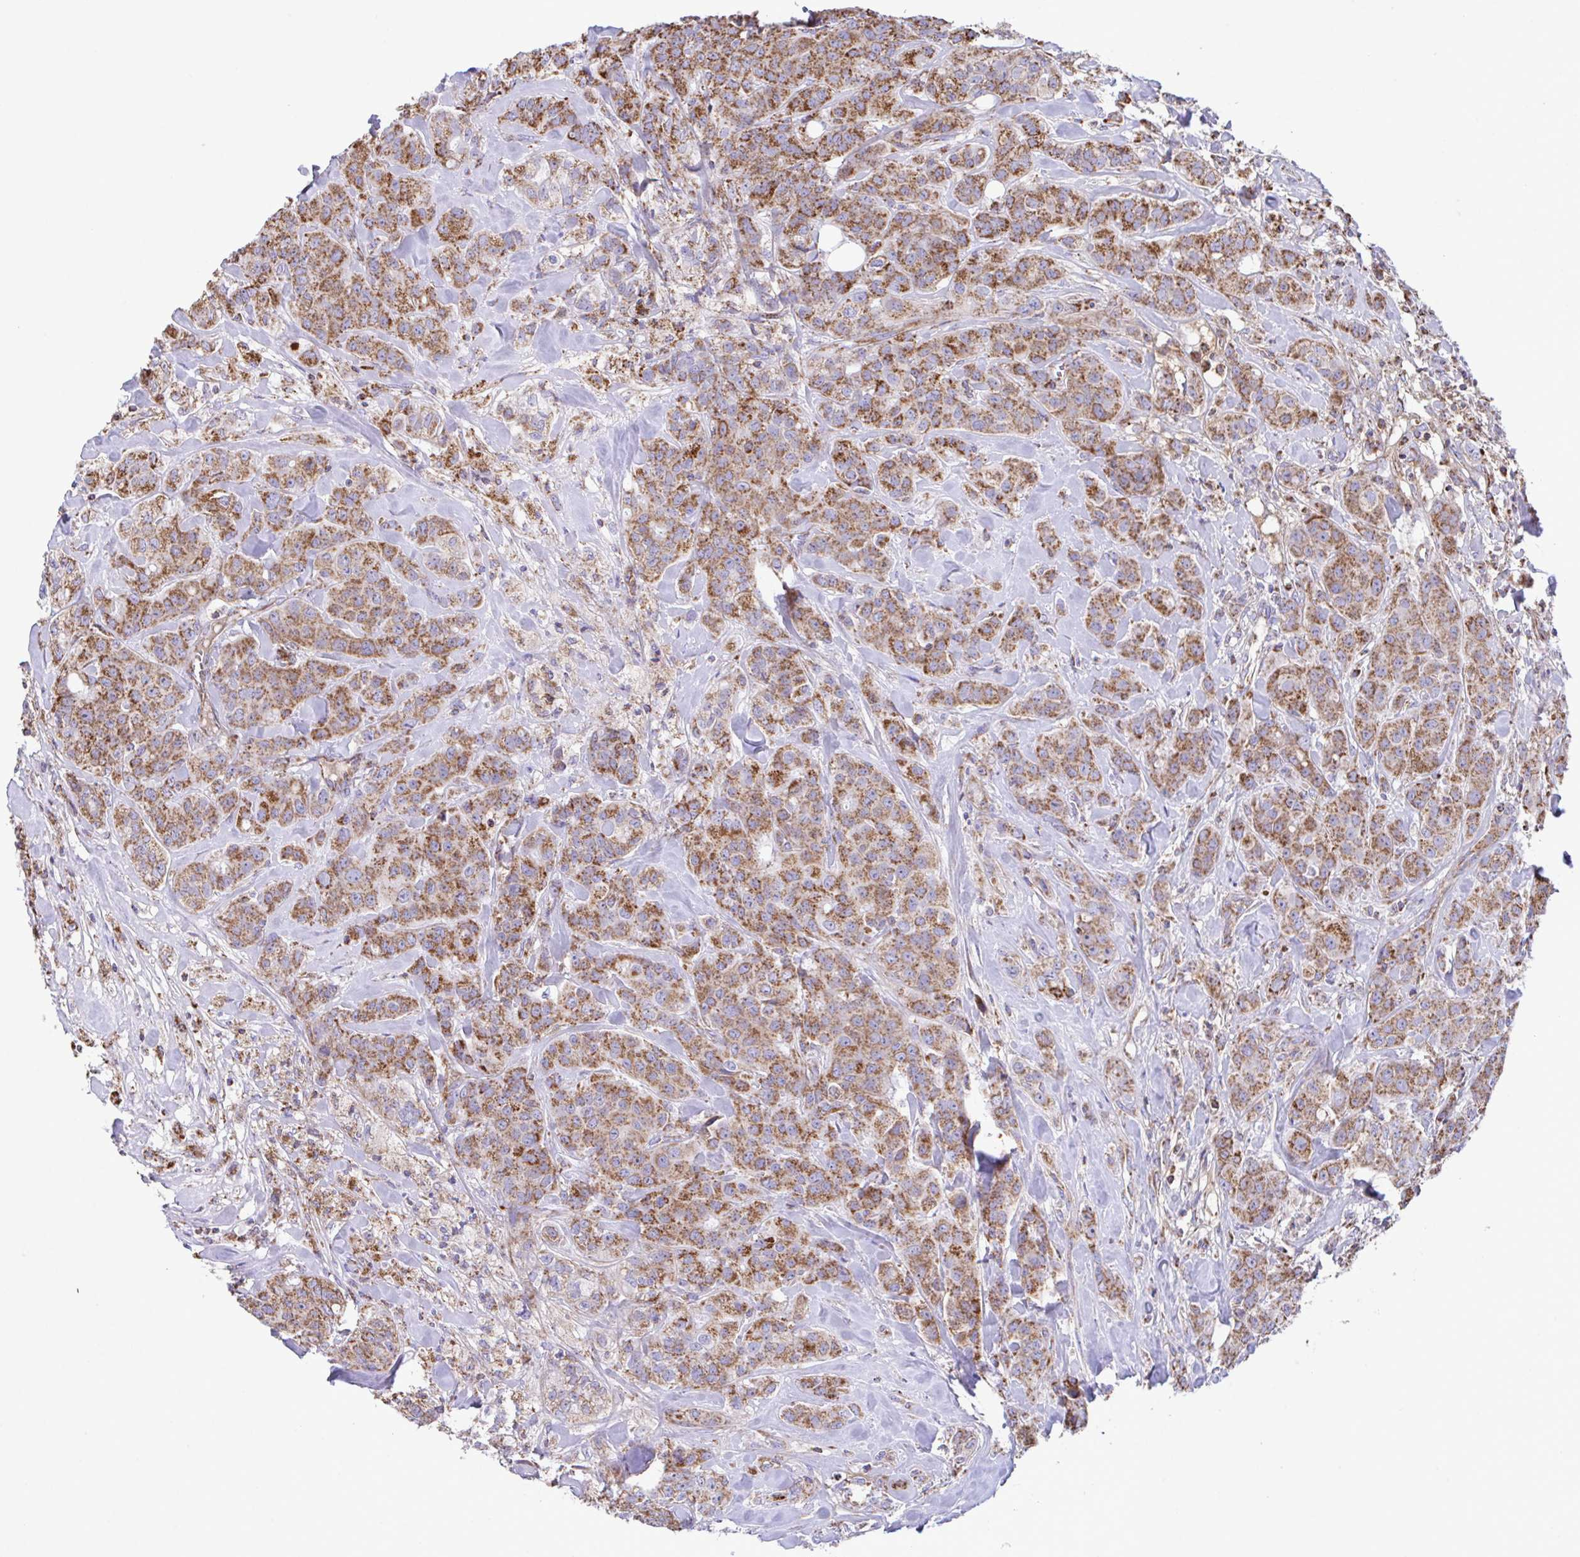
{"staining": {"intensity": "moderate", "quantity": ">75%", "location": "cytoplasmic/membranous"}, "tissue": "breast cancer", "cell_type": "Tumor cells", "image_type": "cancer", "snomed": [{"axis": "morphology", "description": "Normal tissue, NOS"}, {"axis": "morphology", "description": "Duct carcinoma"}, {"axis": "topography", "description": "Breast"}], "caption": "There is medium levels of moderate cytoplasmic/membranous staining in tumor cells of breast cancer, as demonstrated by immunohistochemical staining (brown color).", "gene": "PCMTD2", "patient": {"sex": "female", "age": 43}}